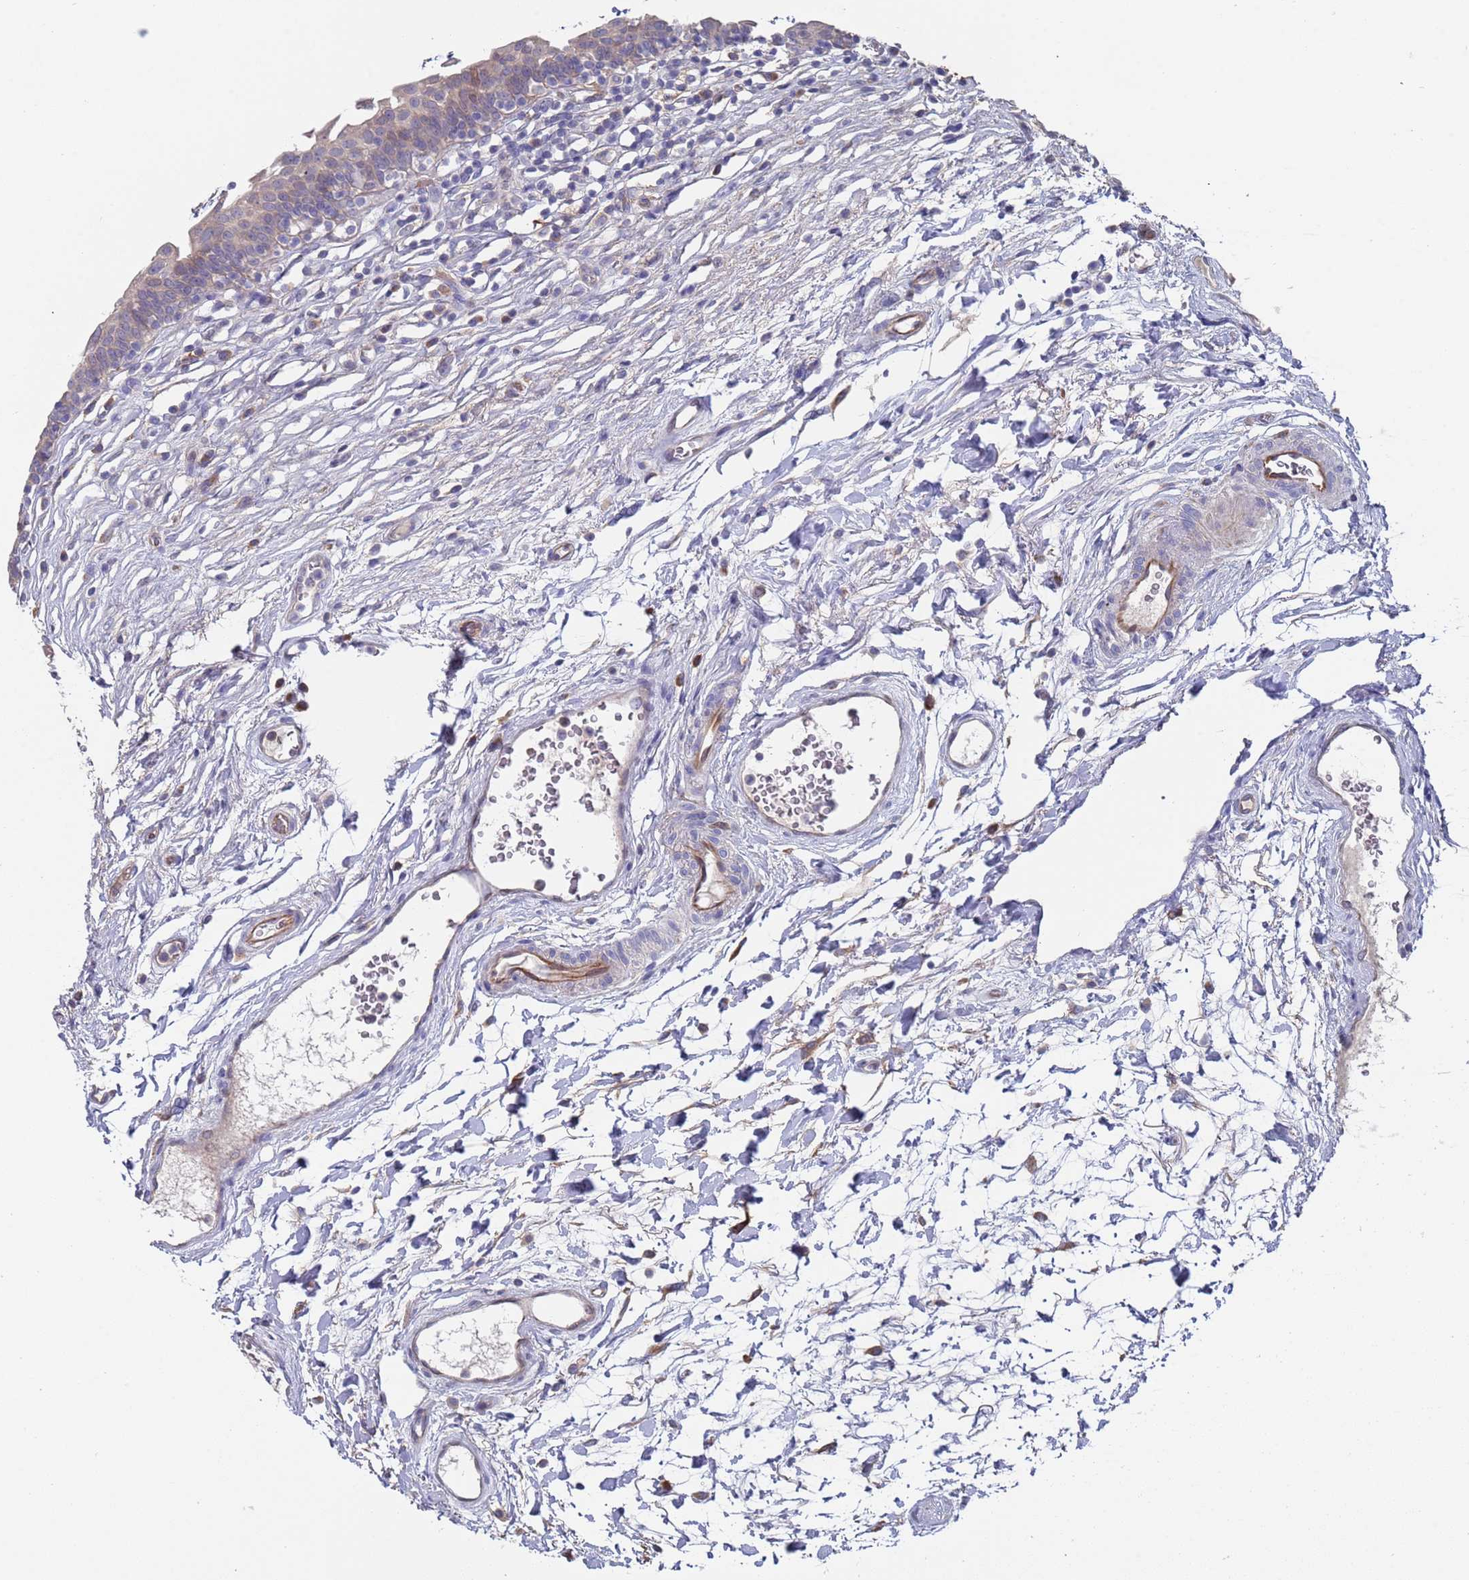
{"staining": {"intensity": "weak", "quantity": "<25%", "location": "cytoplasmic/membranous"}, "tissue": "urinary bladder", "cell_type": "Urothelial cells", "image_type": "normal", "snomed": [{"axis": "morphology", "description": "Normal tissue, NOS"}, {"axis": "topography", "description": "Urinary bladder"}], "caption": "Unremarkable urinary bladder was stained to show a protein in brown. There is no significant positivity in urothelial cells. (Brightfield microscopy of DAB IHC at high magnification).", "gene": "MALRD1", "patient": {"sex": "male", "age": 83}}